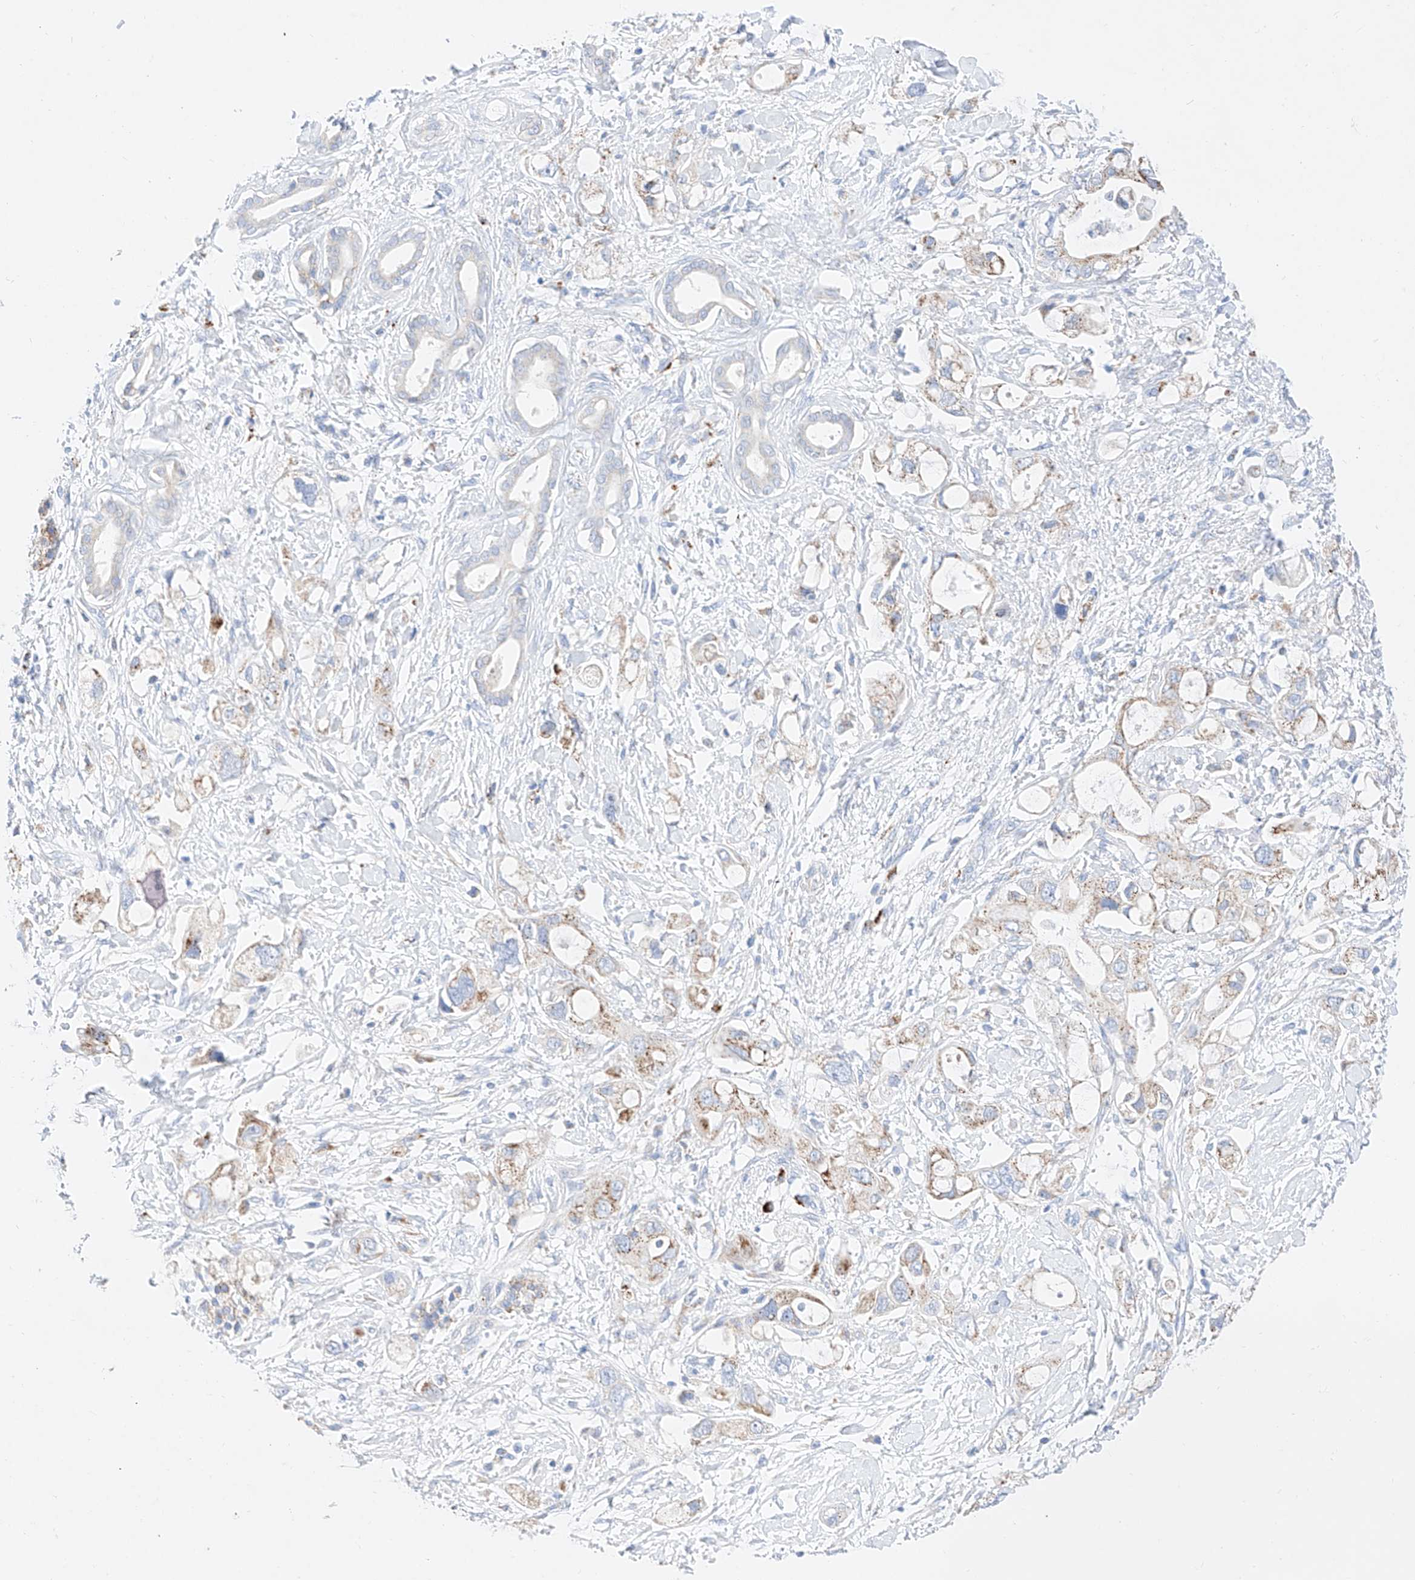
{"staining": {"intensity": "weak", "quantity": "25%-75%", "location": "cytoplasmic/membranous"}, "tissue": "pancreatic cancer", "cell_type": "Tumor cells", "image_type": "cancer", "snomed": [{"axis": "morphology", "description": "Adenocarcinoma, NOS"}, {"axis": "topography", "description": "Pancreas"}], "caption": "Pancreatic cancer stained with a protein marker demonstrates weak staining in tumor cells.", "gene": "C6orf62", "patient": {"sex": "female", "age": 56}}